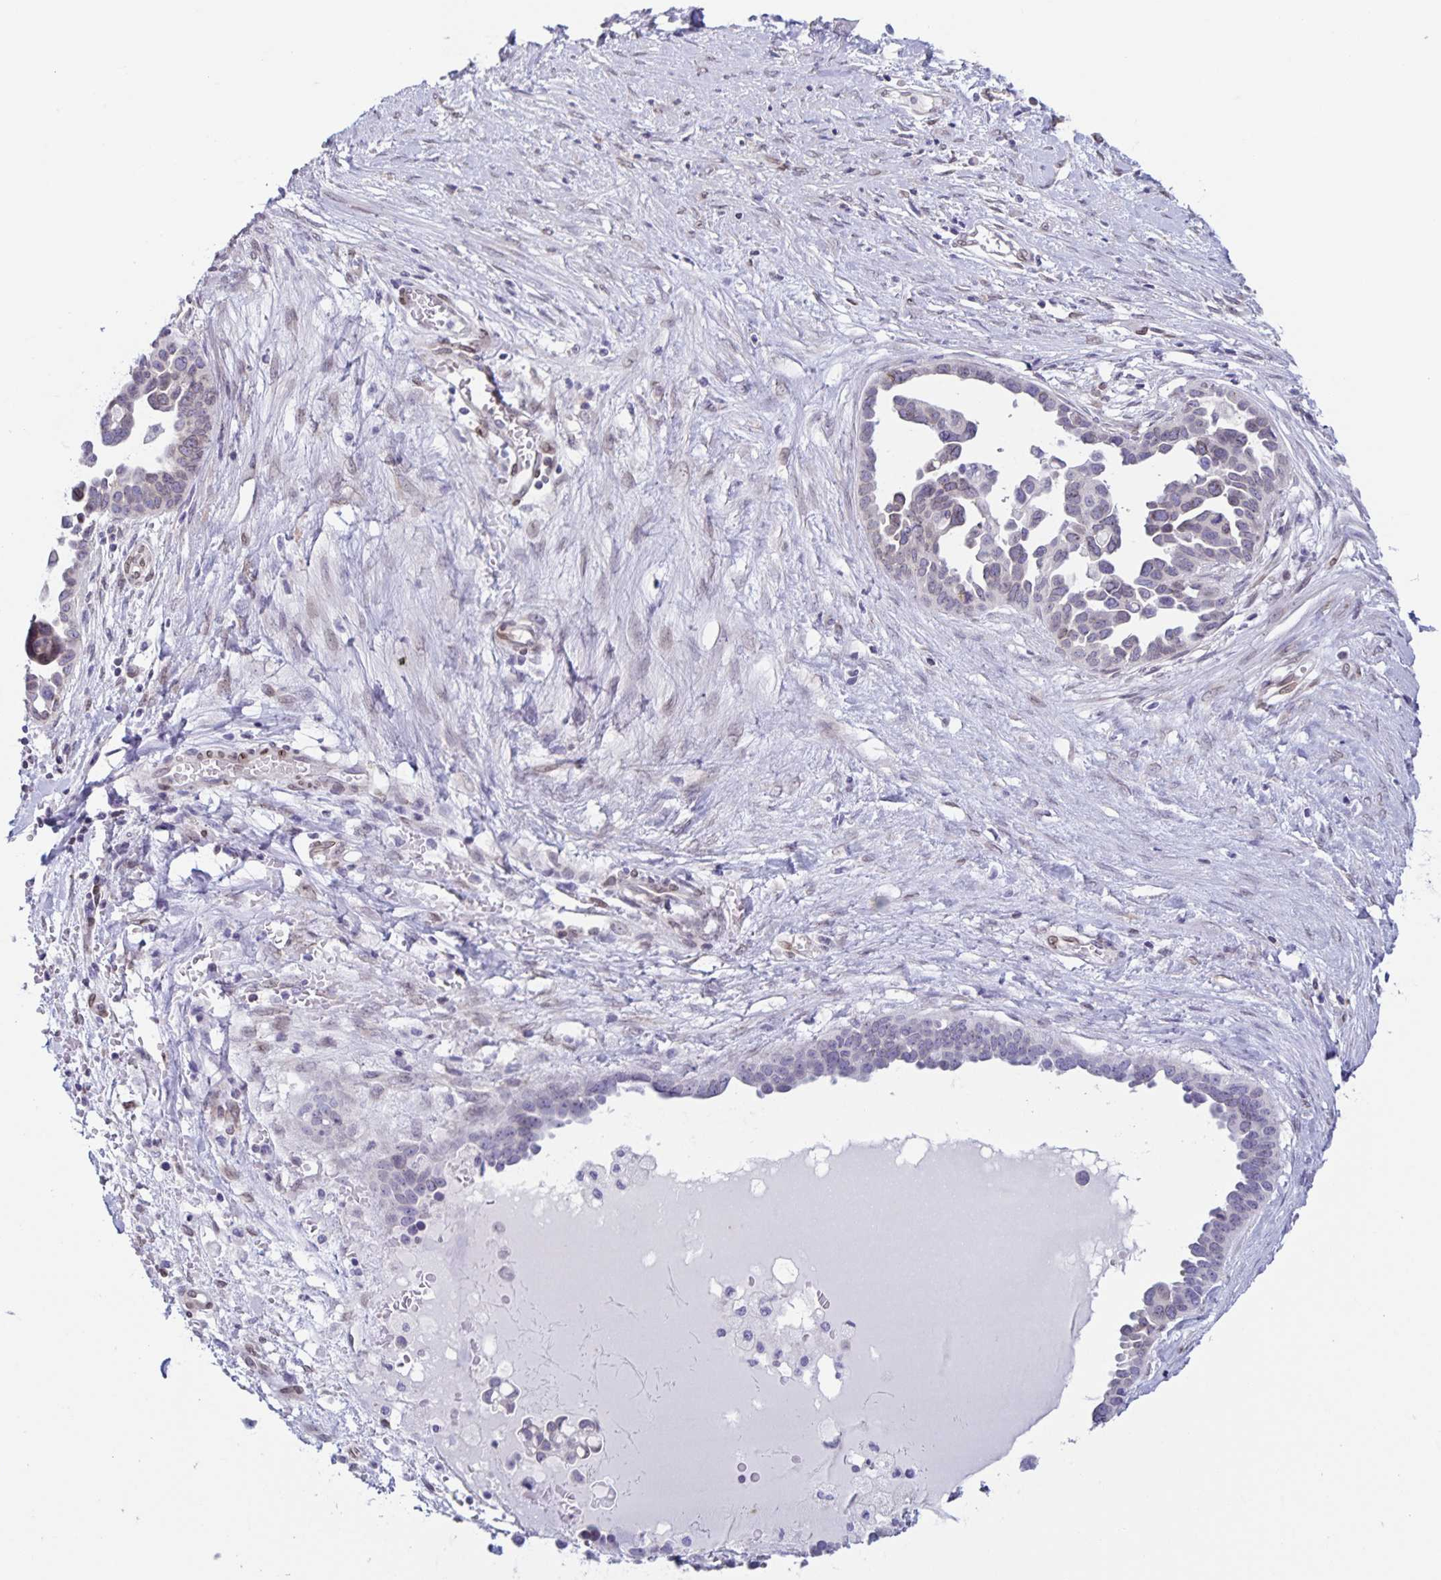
{"staining": {"intensity": "negative", "quantity": "none", "location": "none"}, "tissue": "ovarian cancer", "cell_type": "Tumor cells", "image_type": "cancer", "snomed": [{"axis": "morphology", "description": "Cystadenocarcinoma, serous, NOS"}, {"axis": "topography", "description": "Ovary"}], "caption": "An image of human ovarian cancer is negative for staining in tumor cells.", "gene": "SYNE2", "patient": {"sex": "female", "age": 54}}